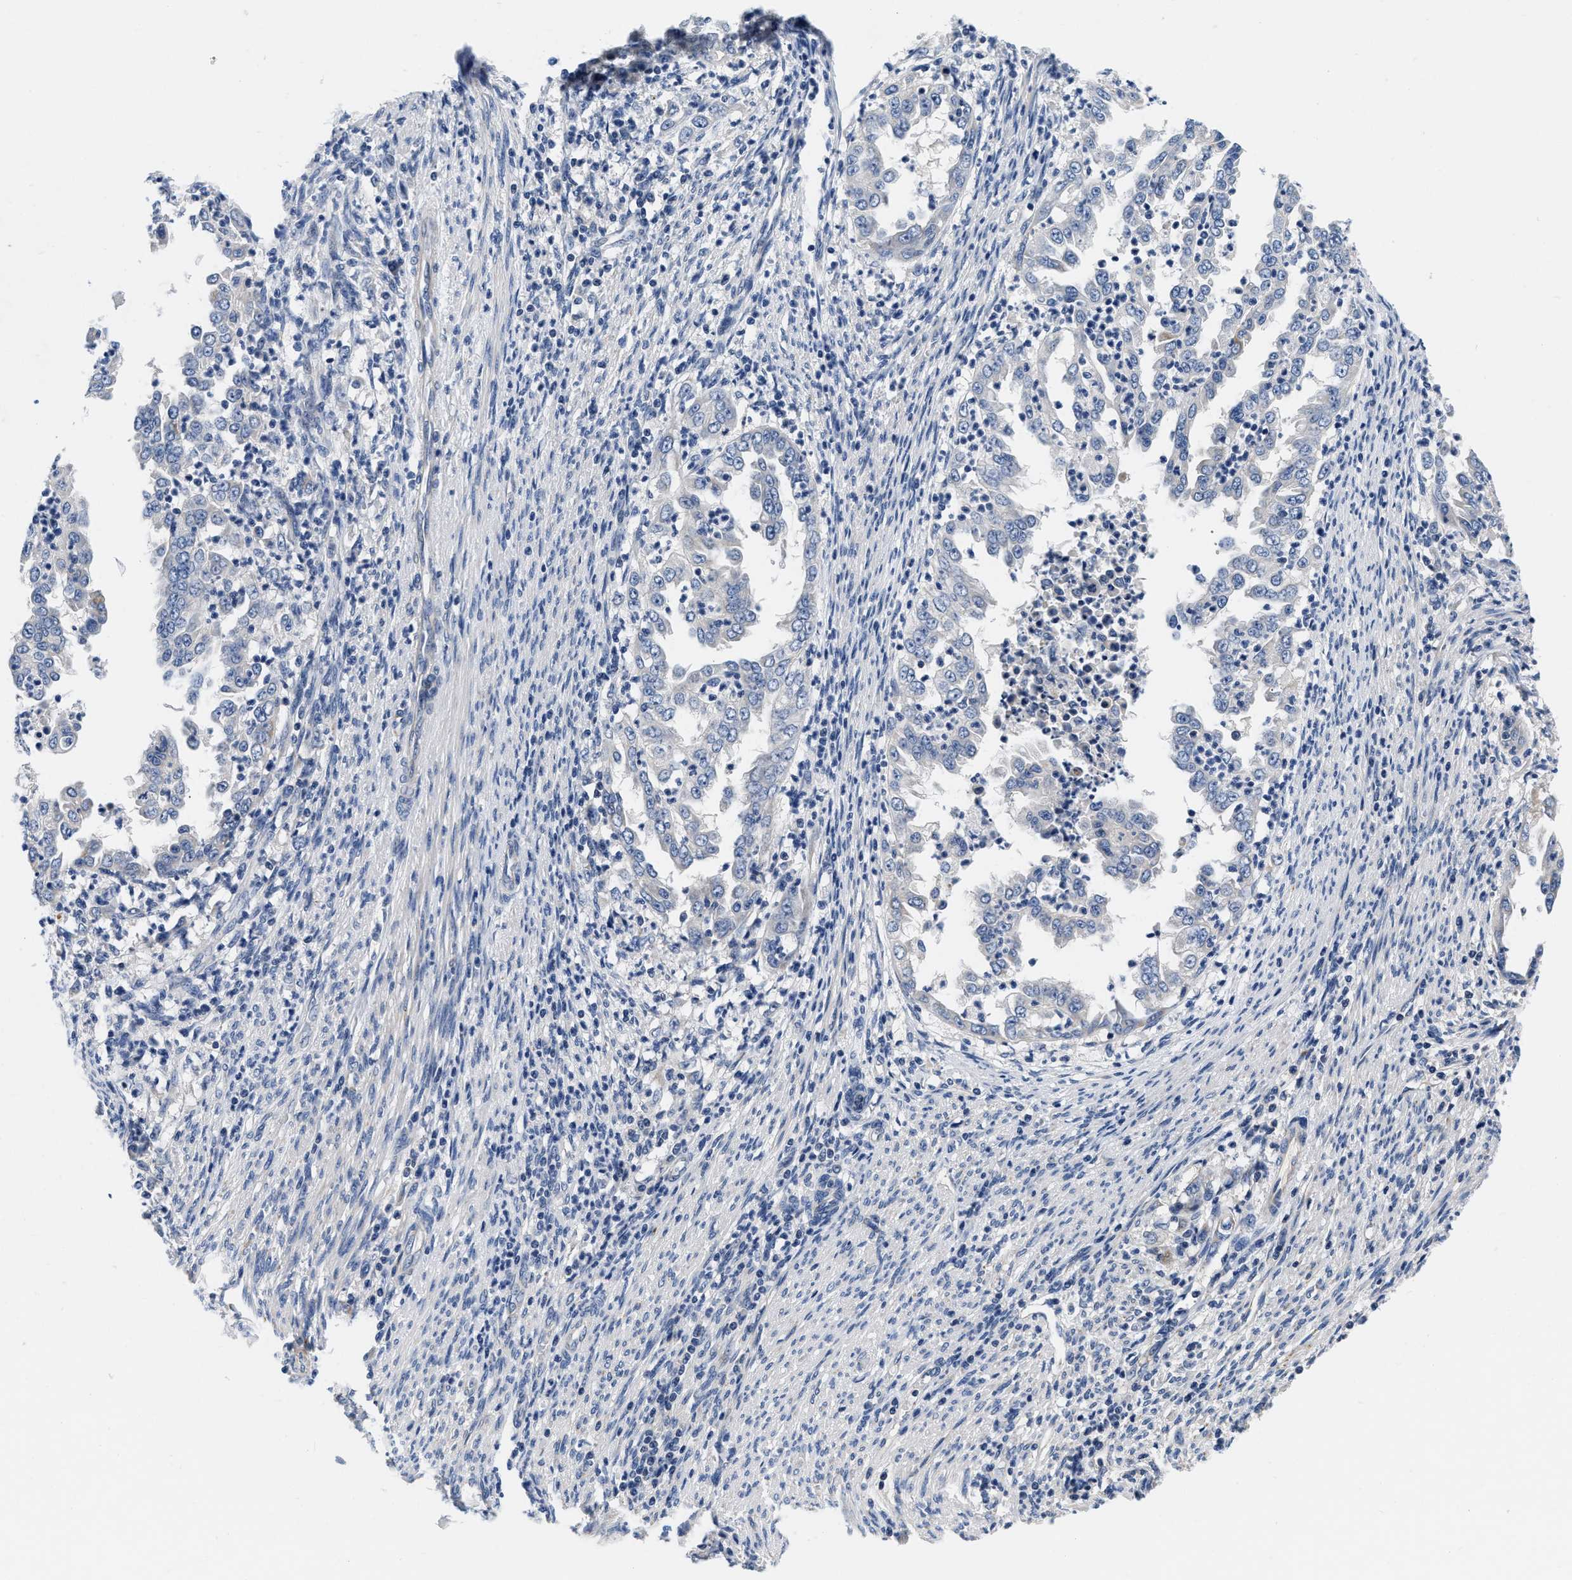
{"staining": {"intensity": "negative", "quantity": "none", "location": "none"}, "tissue": "endometrial cancer", "cell_type": "Tumor cells", "image_type": "cancer", "snomed": [{"axis": "morphology", "description": "Adenocarcinoma, NOS"}, {"axis": "topography", "description": "Endometrium"}], "caption": "Tumor cells are negative for brown protein staining in endometrial adenocarcinoma.", "gene": "PDP1", "patient": {"sex": "female", "age": 85}}